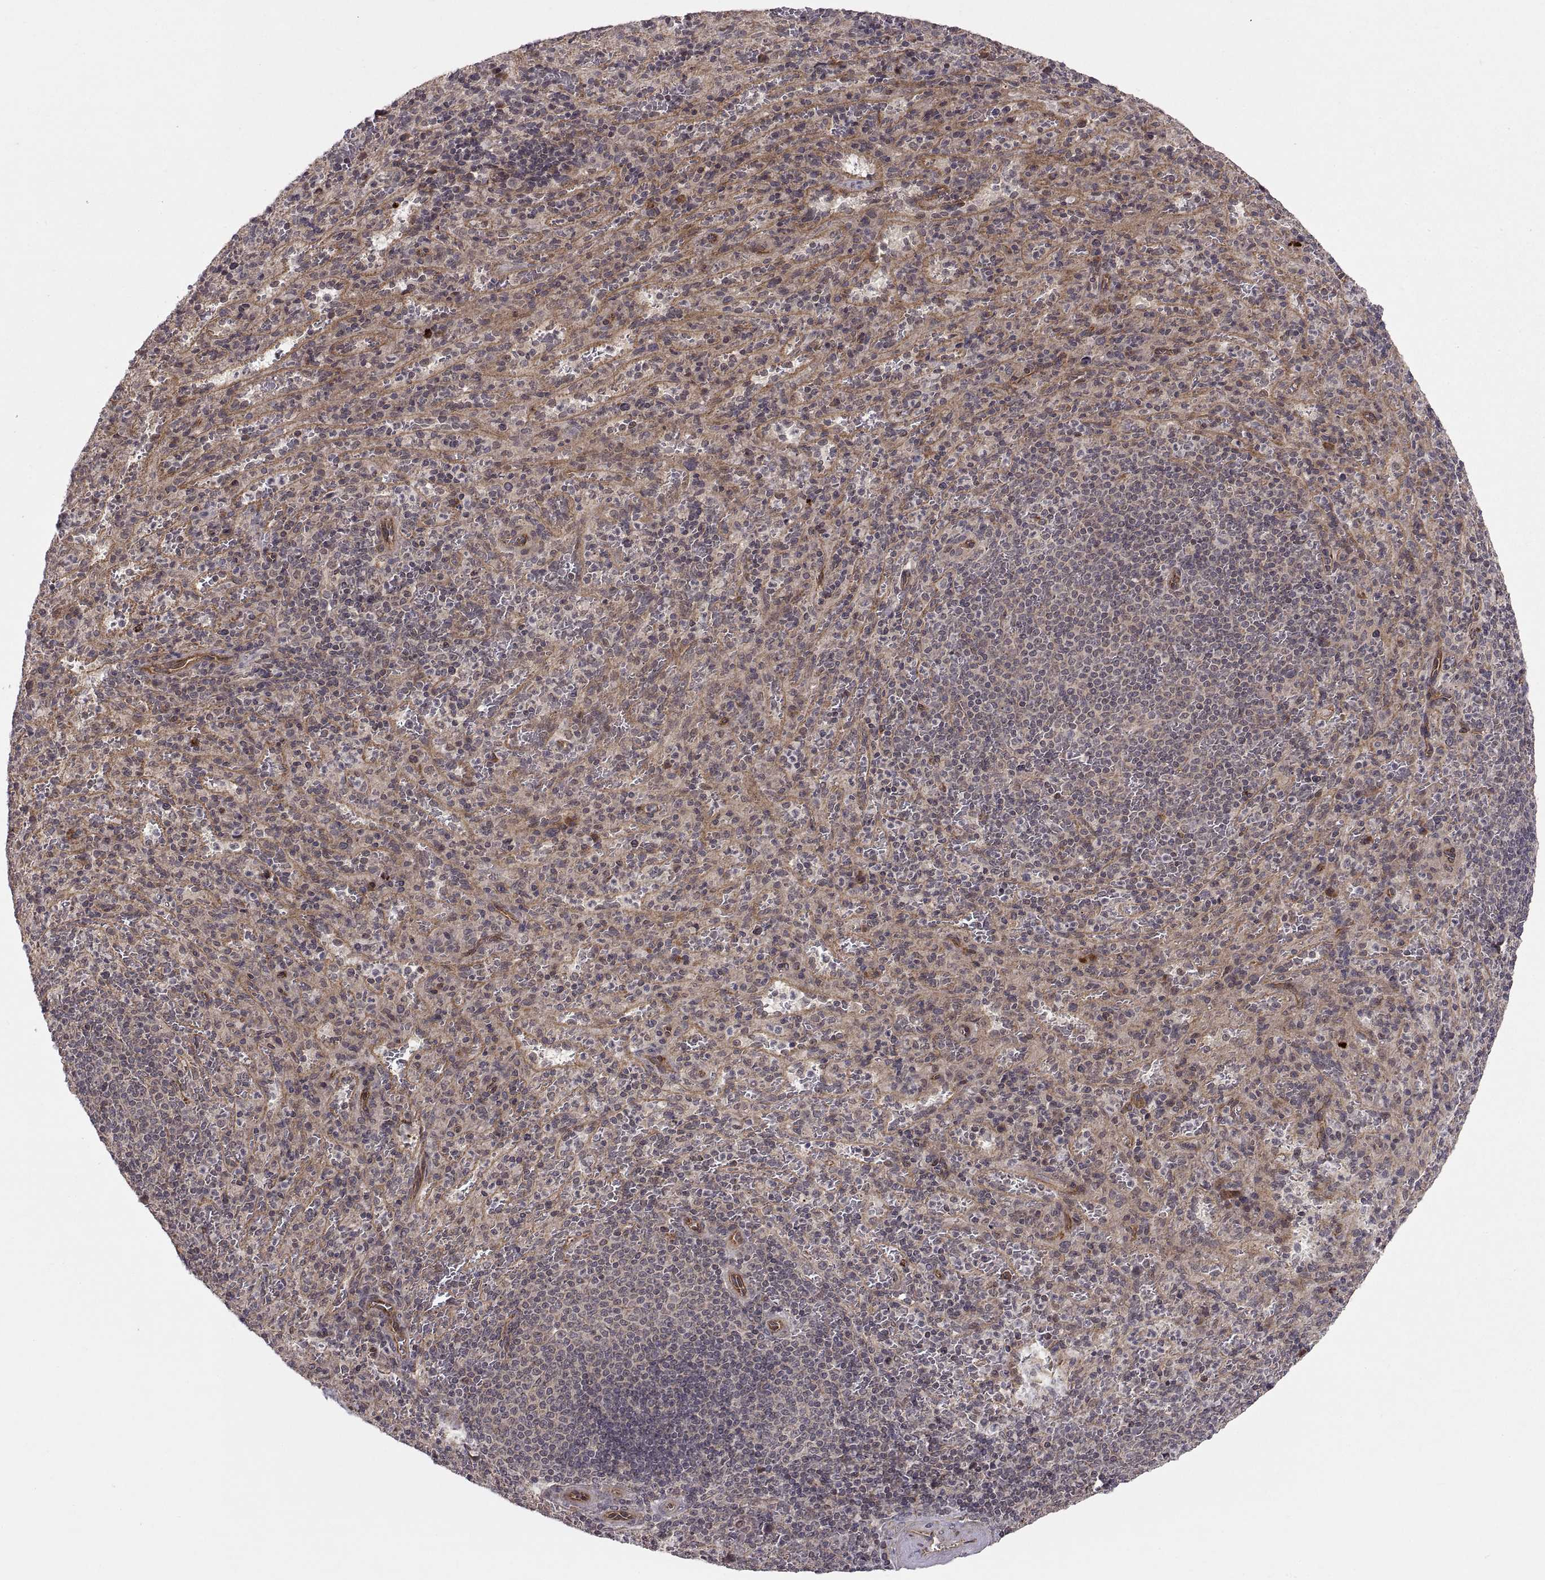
{"staining": {"intensity": "strong", "quantity": "<25%", "location": "cytoplasmic/membranous"}, "tissue": "spleen", "cell_type": "Cells in red pulp", "image_type": "normal", "snomed": [{"axis": "morphology", "description": "Normal tissue, NOS"}, {"axis": "topography", "description": "Spleen"}], "caption": "Immunohistochemical staining of benign spleen reveals medium levels of strong cytoplasmic/membranous expression in approximately <25% of cells in red pulp.", "gene": "ABL2", "patient": {"sex": "male", "age": 57}}